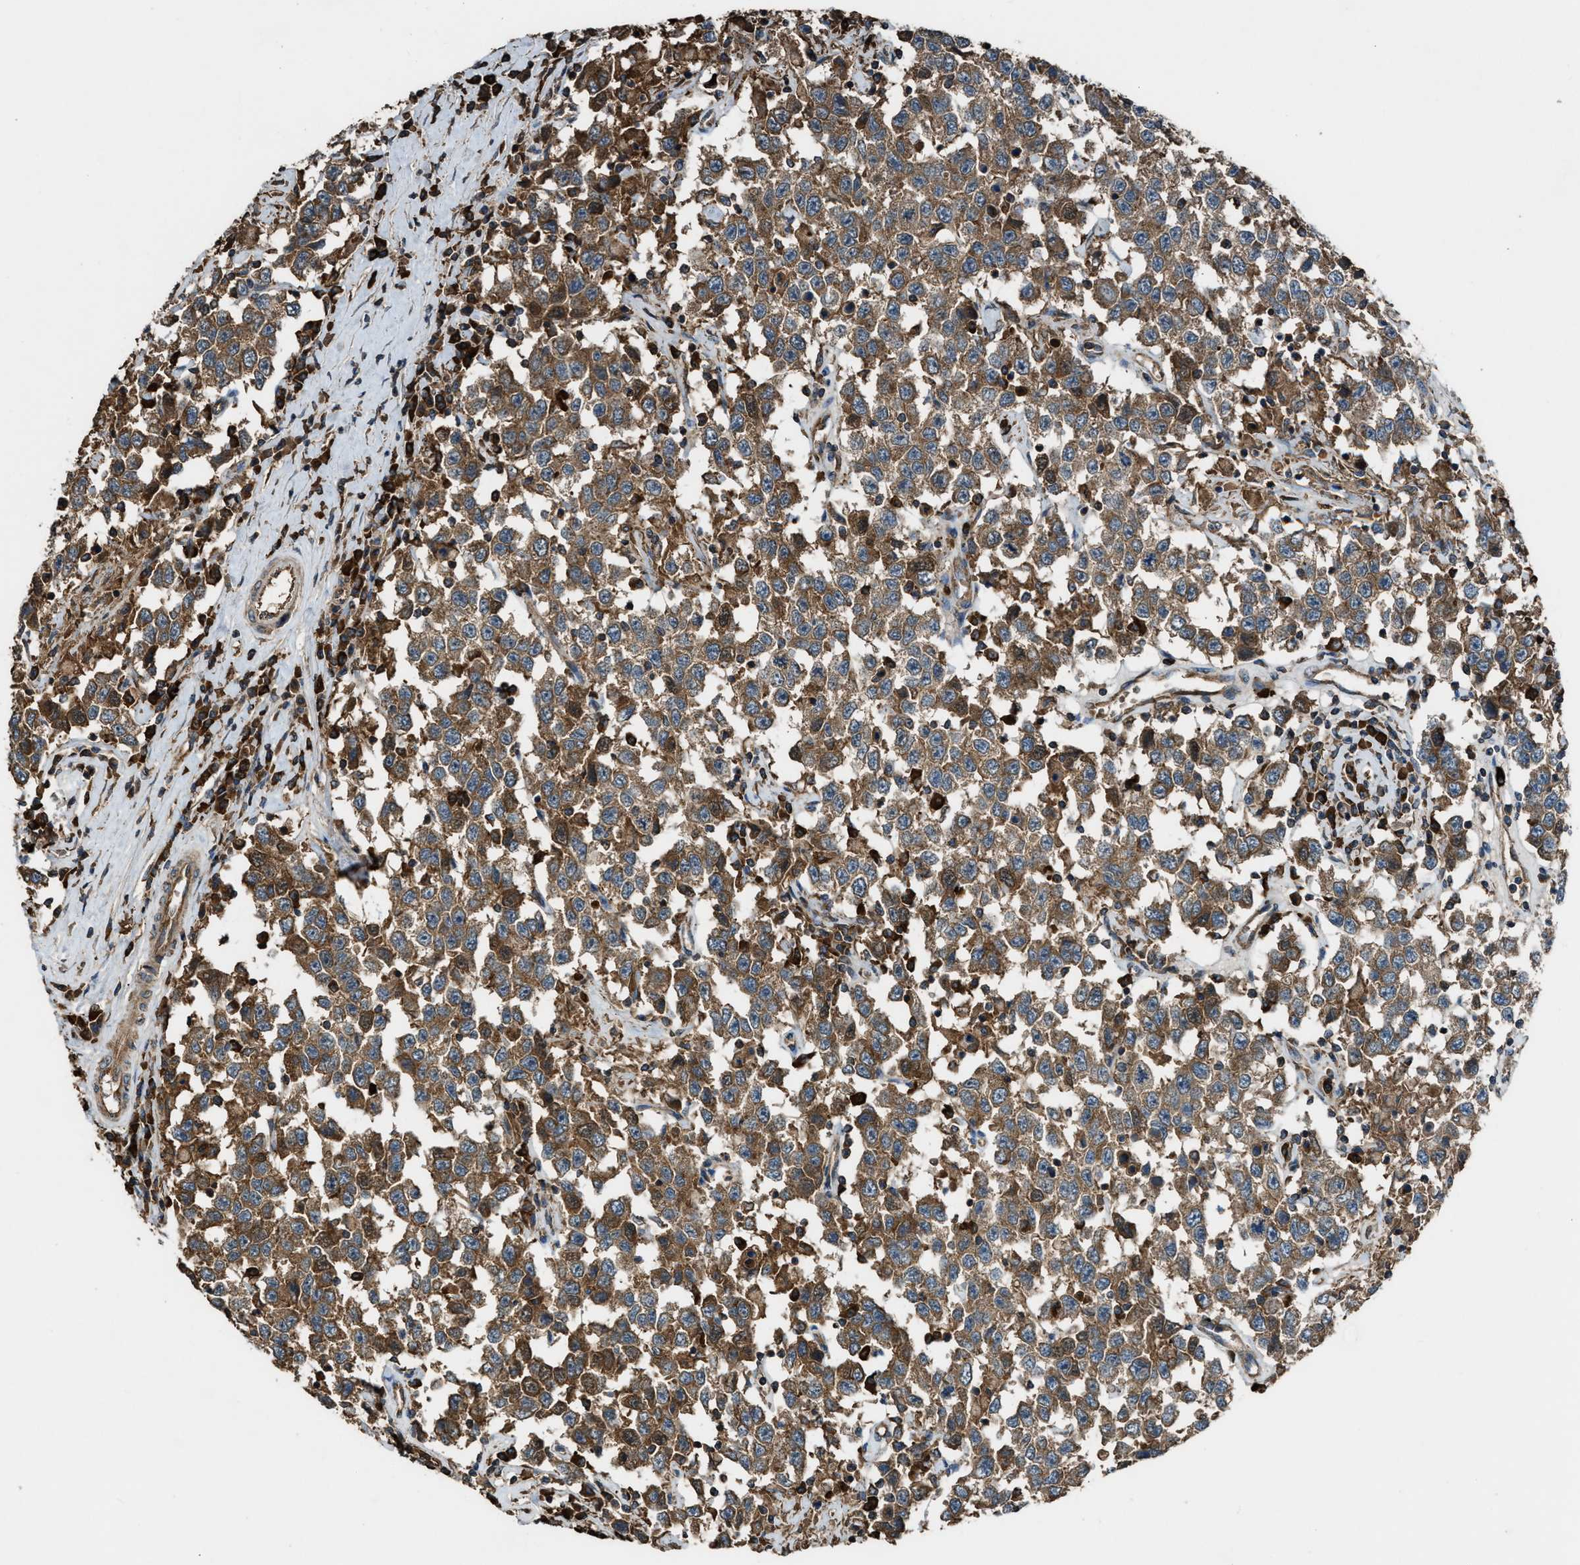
{"staining": {"intensity": "moderate", "quantity": ">75%", "location": "cytoplasmic/membranous"}, "tissue": "testis cancer", "cell_type": "Tumor cells", "image_type": "cancer", "snomed": [{"axis": "morphology", "description": "Seminoma, NOS"}, {"axis": "topography", "description": "Testis"}], "caption": "Moderate cytoplasmic/membranous staining for a protein is appreciated in approximately >75% of tumor cells of testis seminoma using immunohistochemistry (IHC).", "gene": "MAP3K8", "patient": {"sex": "male", "age": 41}}